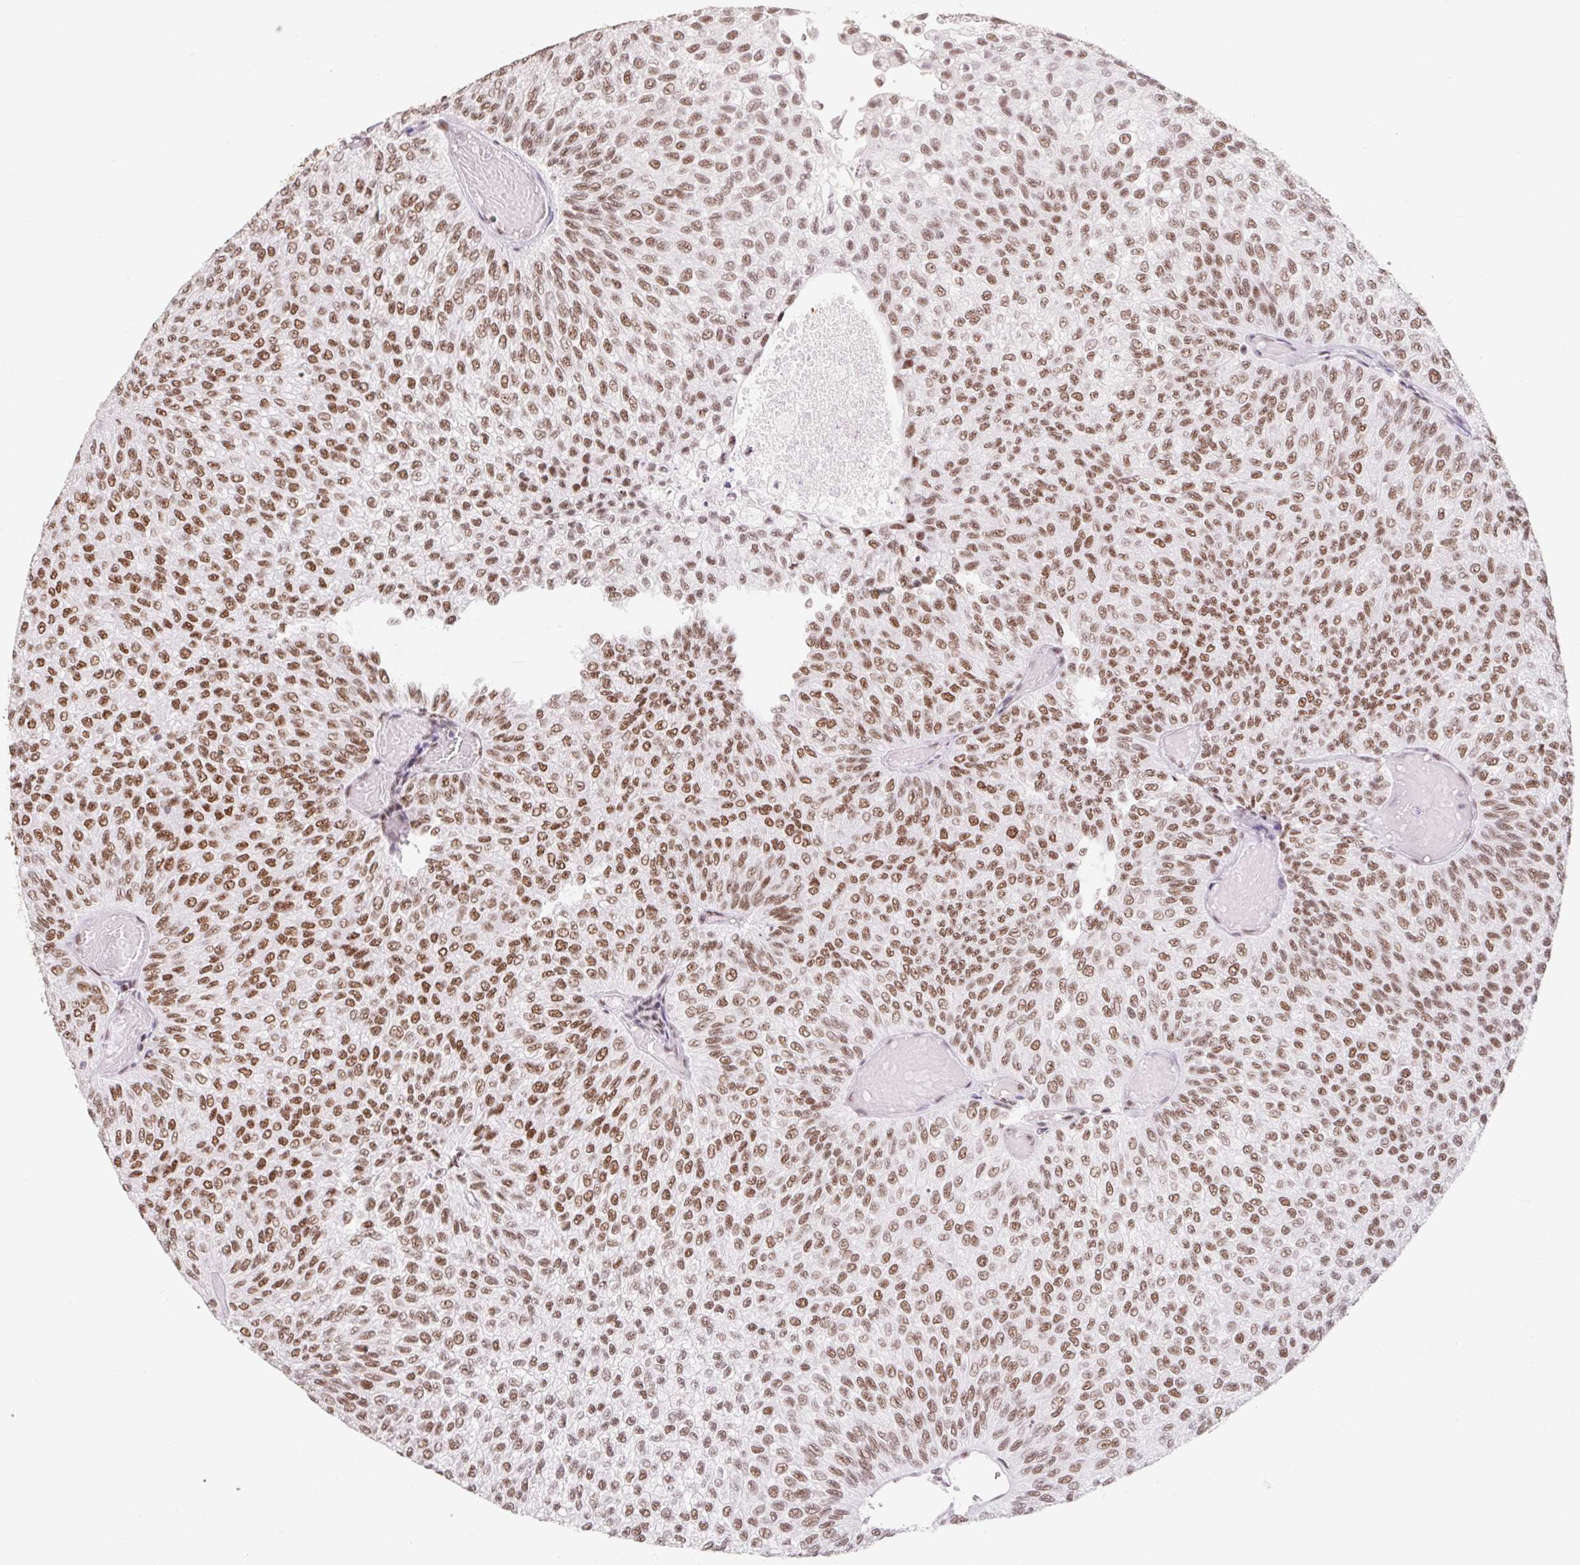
{"staining": {"intensity": "moderate", "quantity": ">75%", "location": "nuclear"}, "tissue": "urothelial cancer", "cell_type": "Tumor cells", "image_type": "cancer", "snomed": [{"axis": "morphology", "description": "Urothelial carcinoma, Low grade"}, {"axis": "topography", "description": "Urinary bladder"}], "caption": "Human urothelial cancer stained with a protein marker reveals moderate staining in tumor cells.", "gene": "SRSF10", "patient": {"sex": "male", "age": 78}}